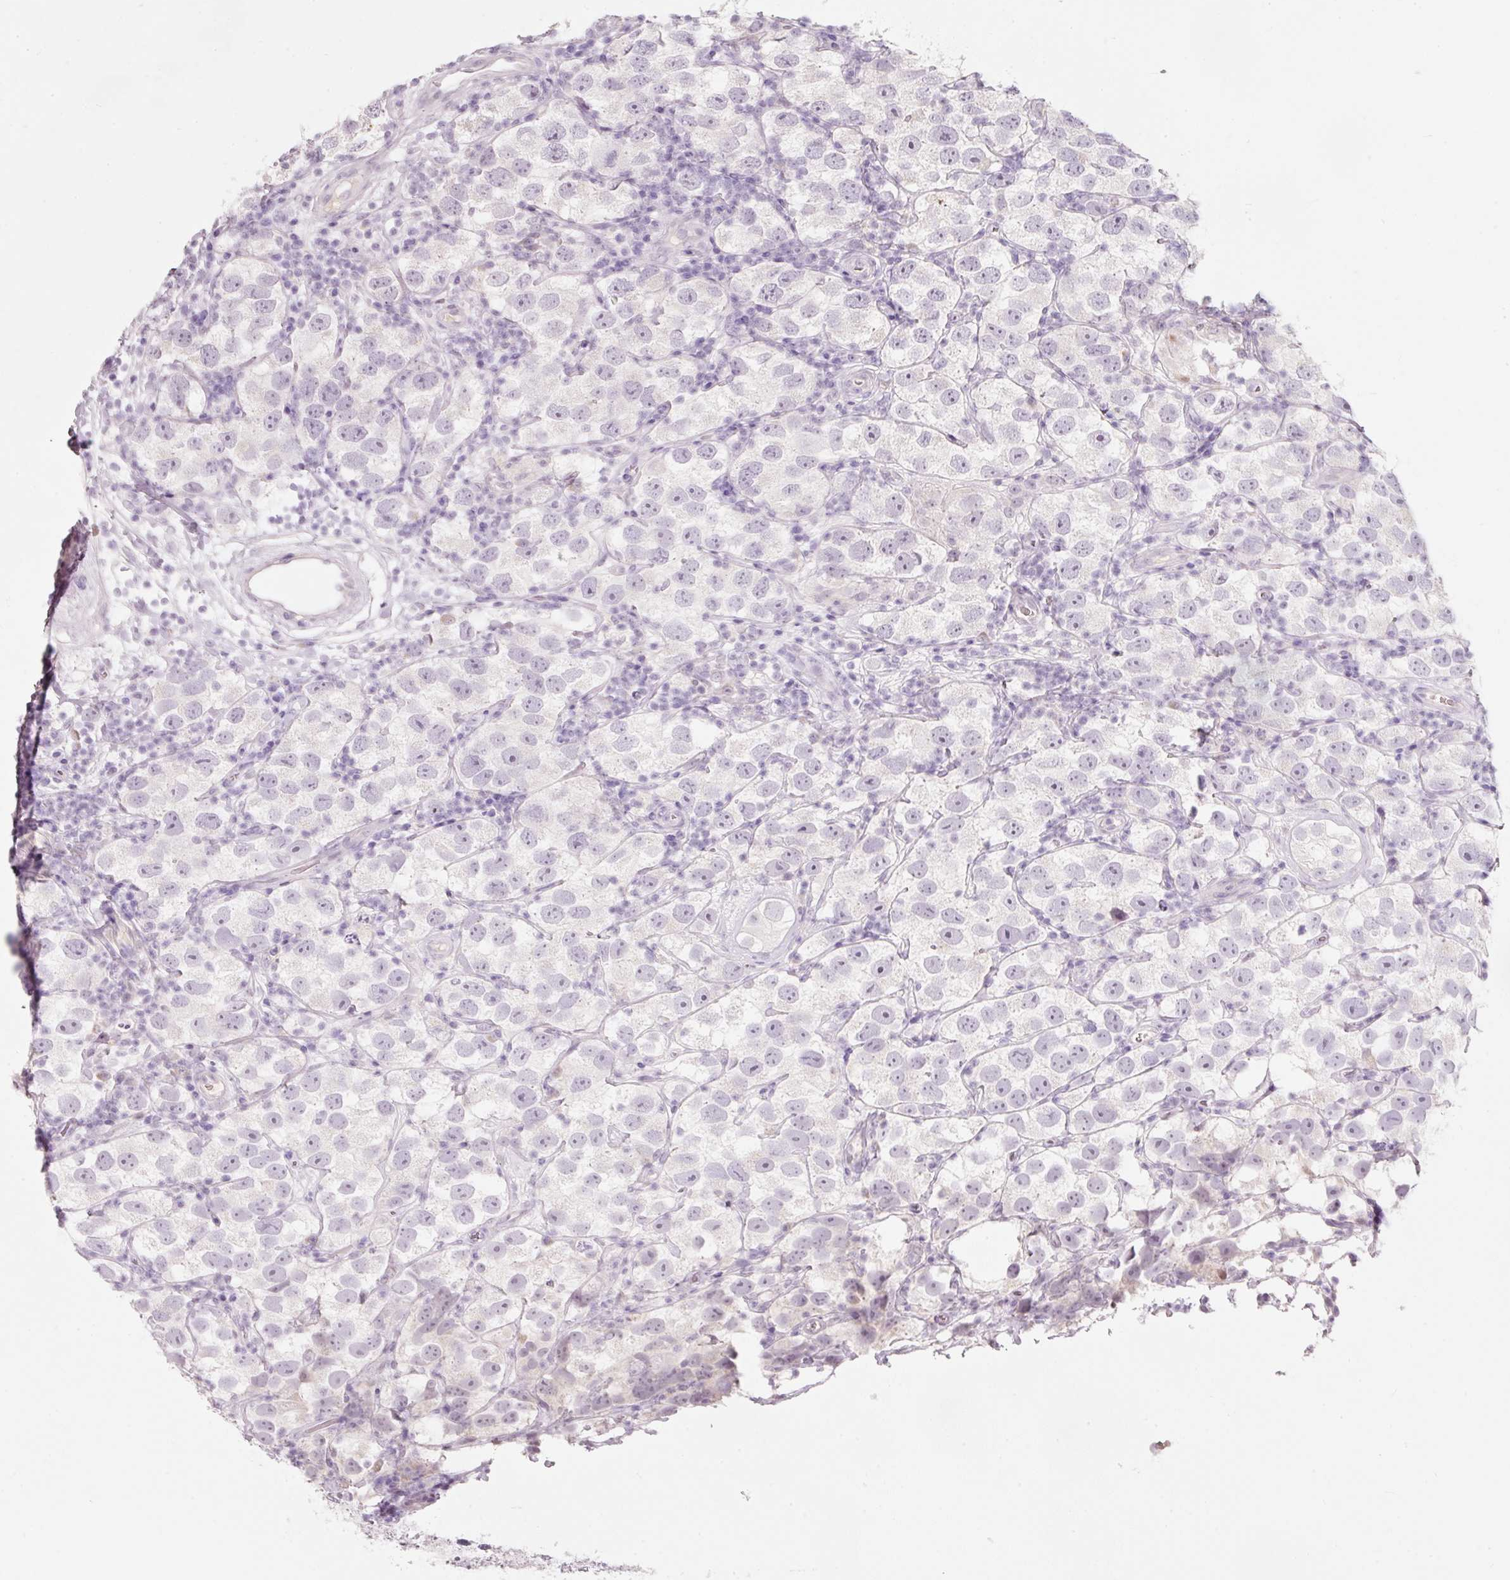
{"staining": {"intensity": "negative", "quantity": "none", "location": "none"}, "tissue": "testis cancer", "cell_type": "Tumor cells", "image_type": "cancer", "snomed": [{"axis": "morphology", "description": "Seminoma, NOS"}, {"axis": "topography", "description": "Testis"}], "caption": "DAB (3,3'-diaminobenzidine) immunohistochemical staining of human testis cancer displays no significant expression in tumor cells.", "gene": "ENSG00000206549", "patient": {"sex": "male", "age": 26}}